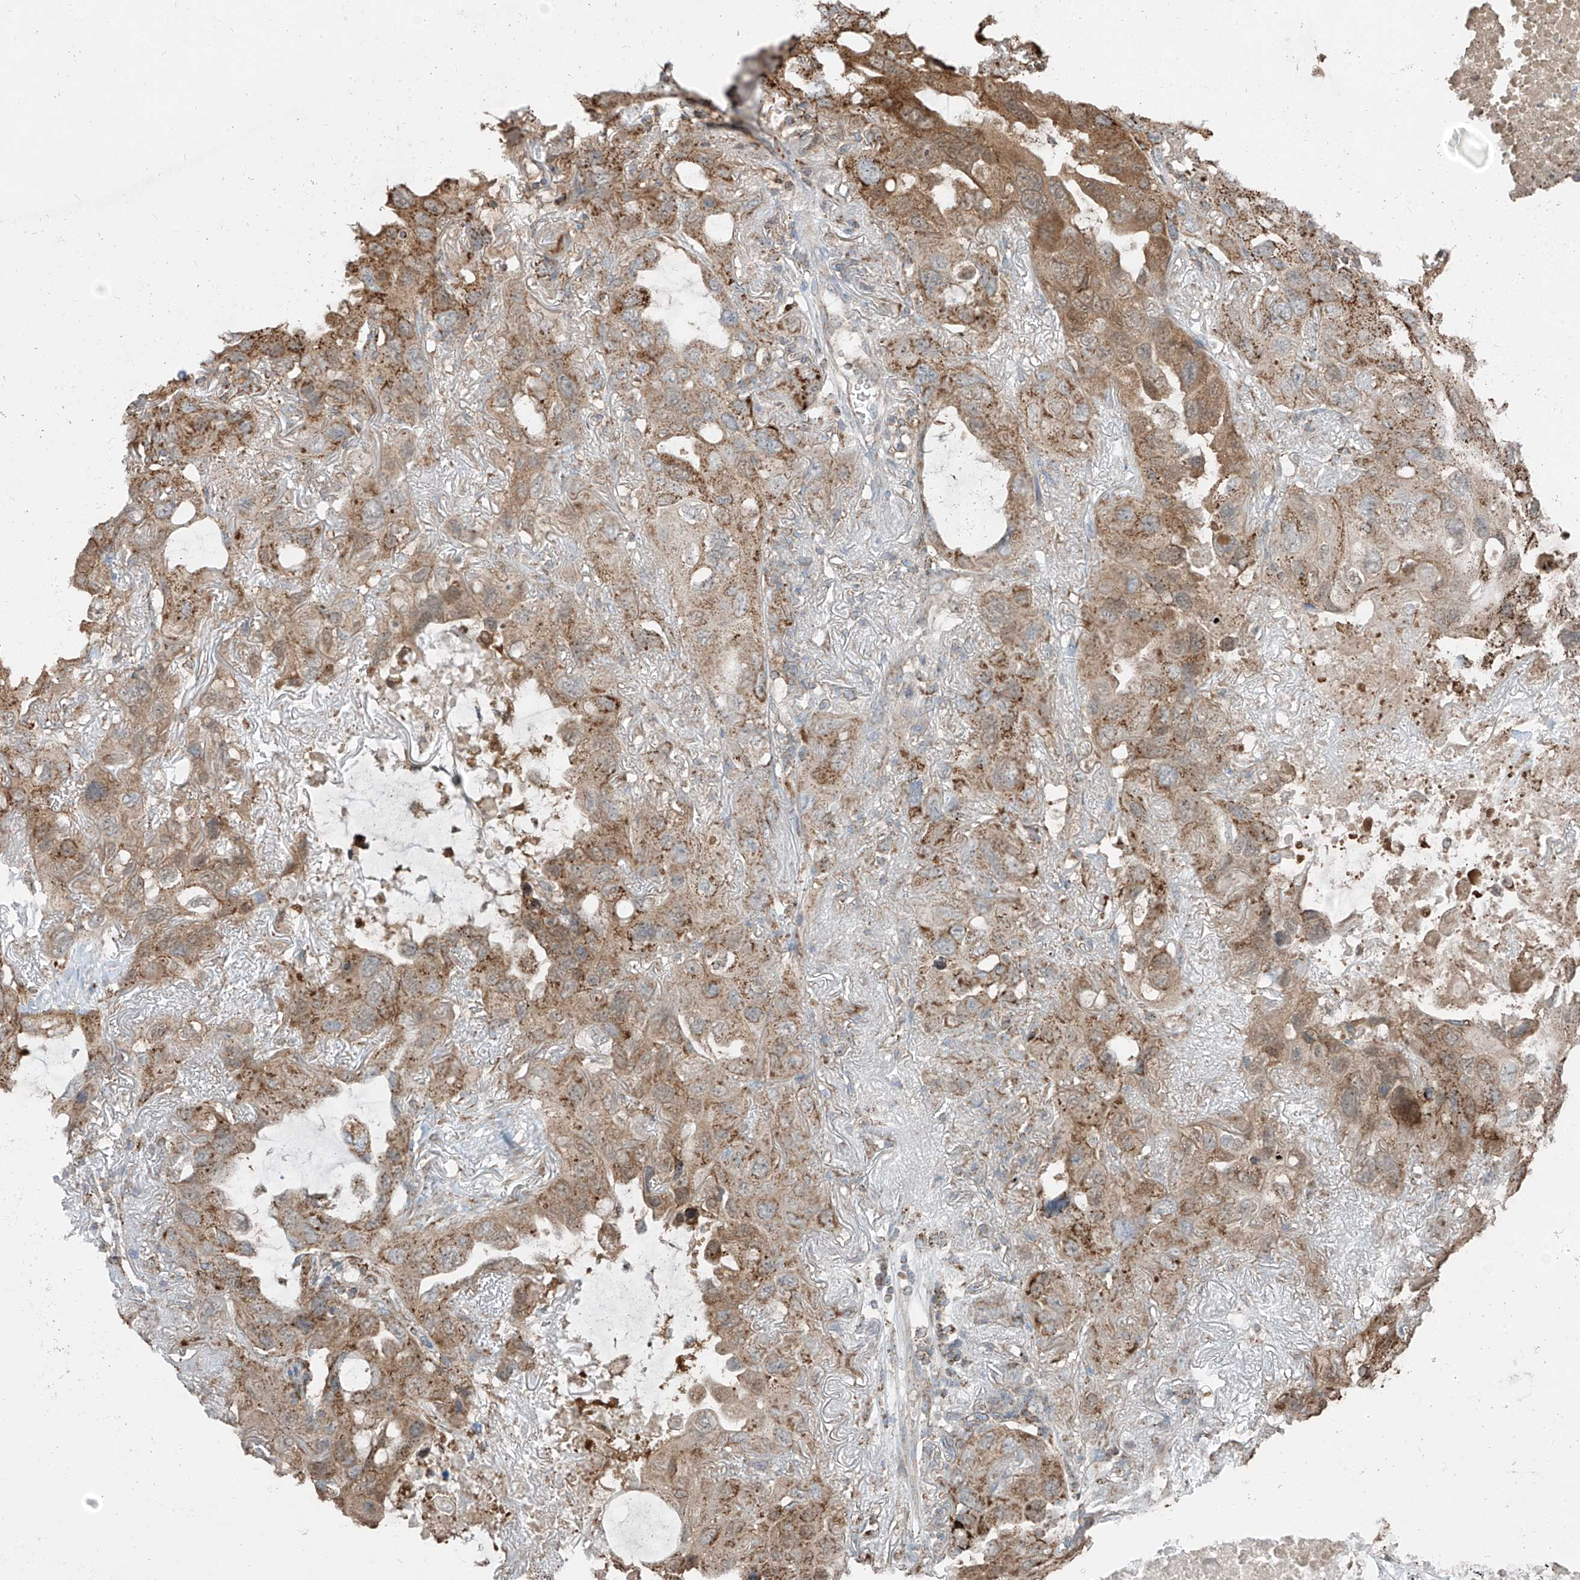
{"staining": {"intensity": "moderate", "quantity": ">75%", "location": "cytoplasmic/membranous"}, "tissue": "lung cancer", "cell_type": "Tumor cells", "image_type": "cancer", "snomed": [{"axis": "morphology", "description": "Squamous cell carcinoma, NOS"}, {"axis": "topography", "description": "Lung"}], "caption": "Immunohistochemistry (IHC) image of neoplastic tissue: lung squamous cell carcinoma stained using immunohistochemistry reveals medium levels of moderate protein expression localized specifically in the cytoplasmic/membranous of tumor cells, appearing as a cytoplasmic/membranous brown color.", "gene": "ETHE1", "patient": {"sex": "female", "age": 73}}